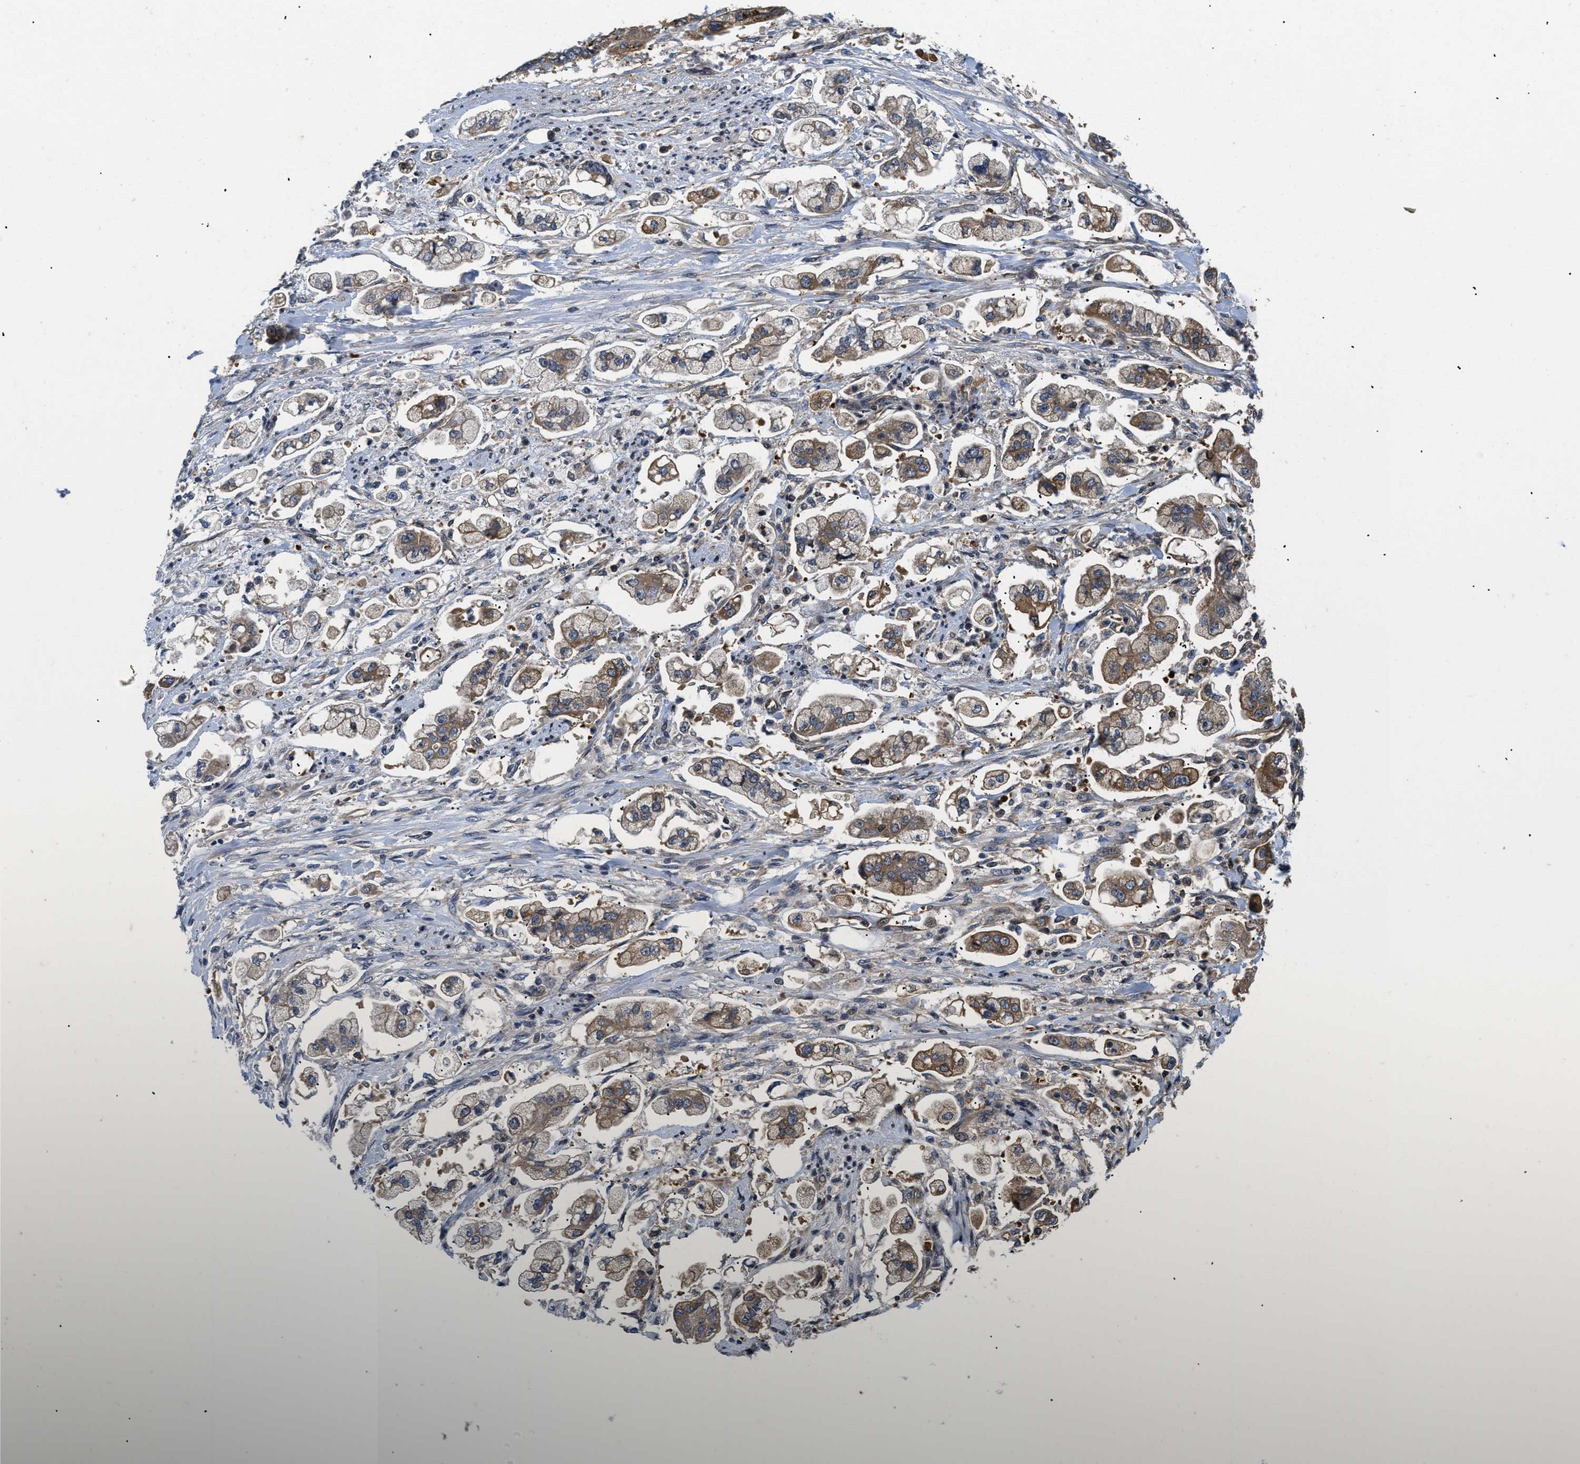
{"staining": {"intensity": "moderate", "quantity": ">75%", "location": "cytoplasmic/membranous"}, "tissue": "stomach cancer", "cell_type": "Tumor cells", "image_type": "cancer", "snomed": [{"axis": "morphology", "description": "Adenocarcinoma, NOS"}, {"axis": "topography", "description": "Stomach"}], "caption": "IHC of human stomach cancer (adenocarcinoma) displays medium levels of moderate cytoplasmic/membranous positivity in approximately >75% of tumor cells.", "gene": "HMGCR", "patient": {"sex": "male", "age": 62}}